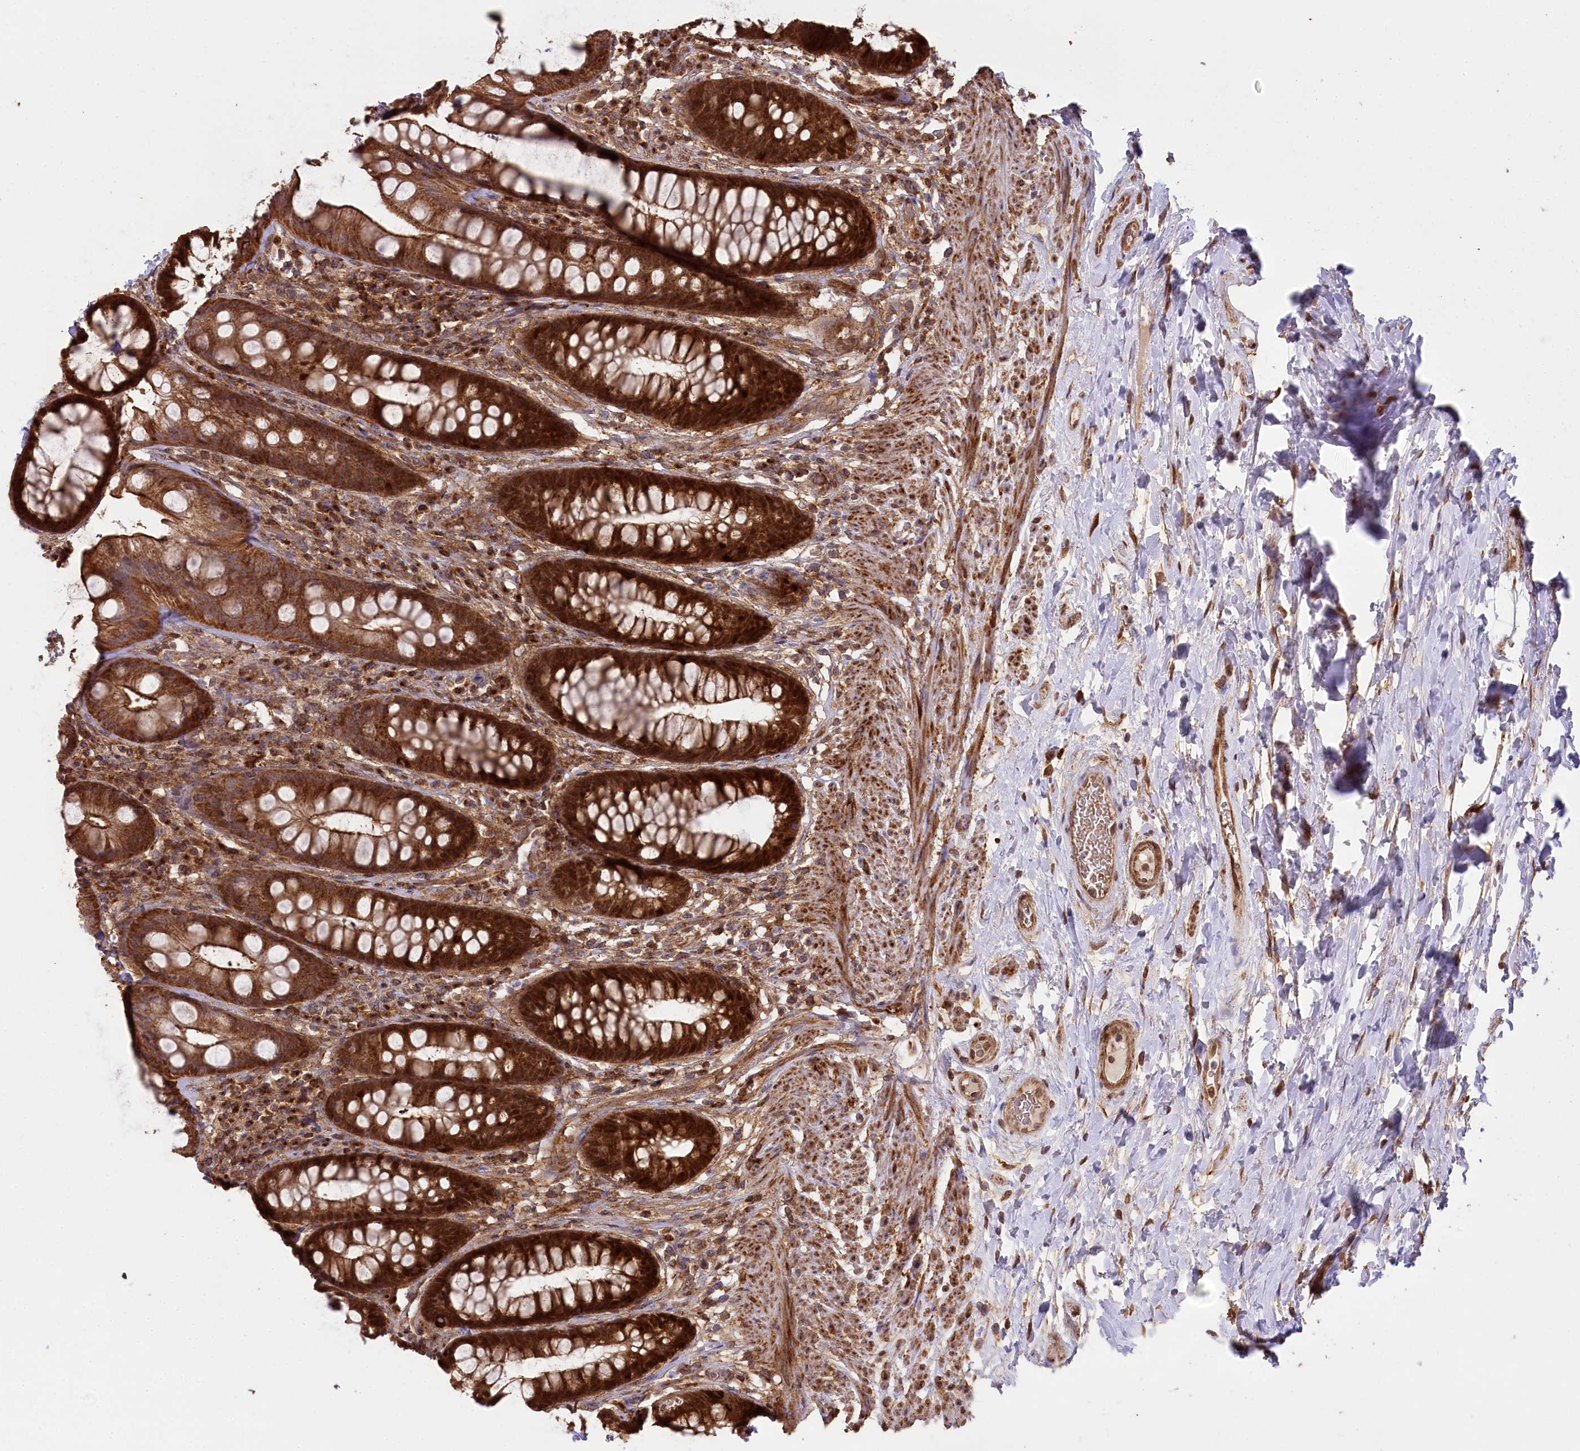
{"staining": {"intensity": "strong", "quantity": ">75%", "location": "cytoplasmic/membranous,nuclear"}, "tissue": "rectum", "cell_type": "Glandular cells", "image_type": "normal", "snomed": [{"axis": "morphology", "description": "Normal tissue, NOS"}, {"axis": "topography", "description": "Rectum"}], "caption": "Normal rectum shows strong cytoplasmic/membranous,nuclear positivity in about >75% of glandular cells (brown staining indicates protein expression, while blue staining denotes nuclei)..", "gene": "CCDC91", "patient": {"sex": "male", "age": 74}}